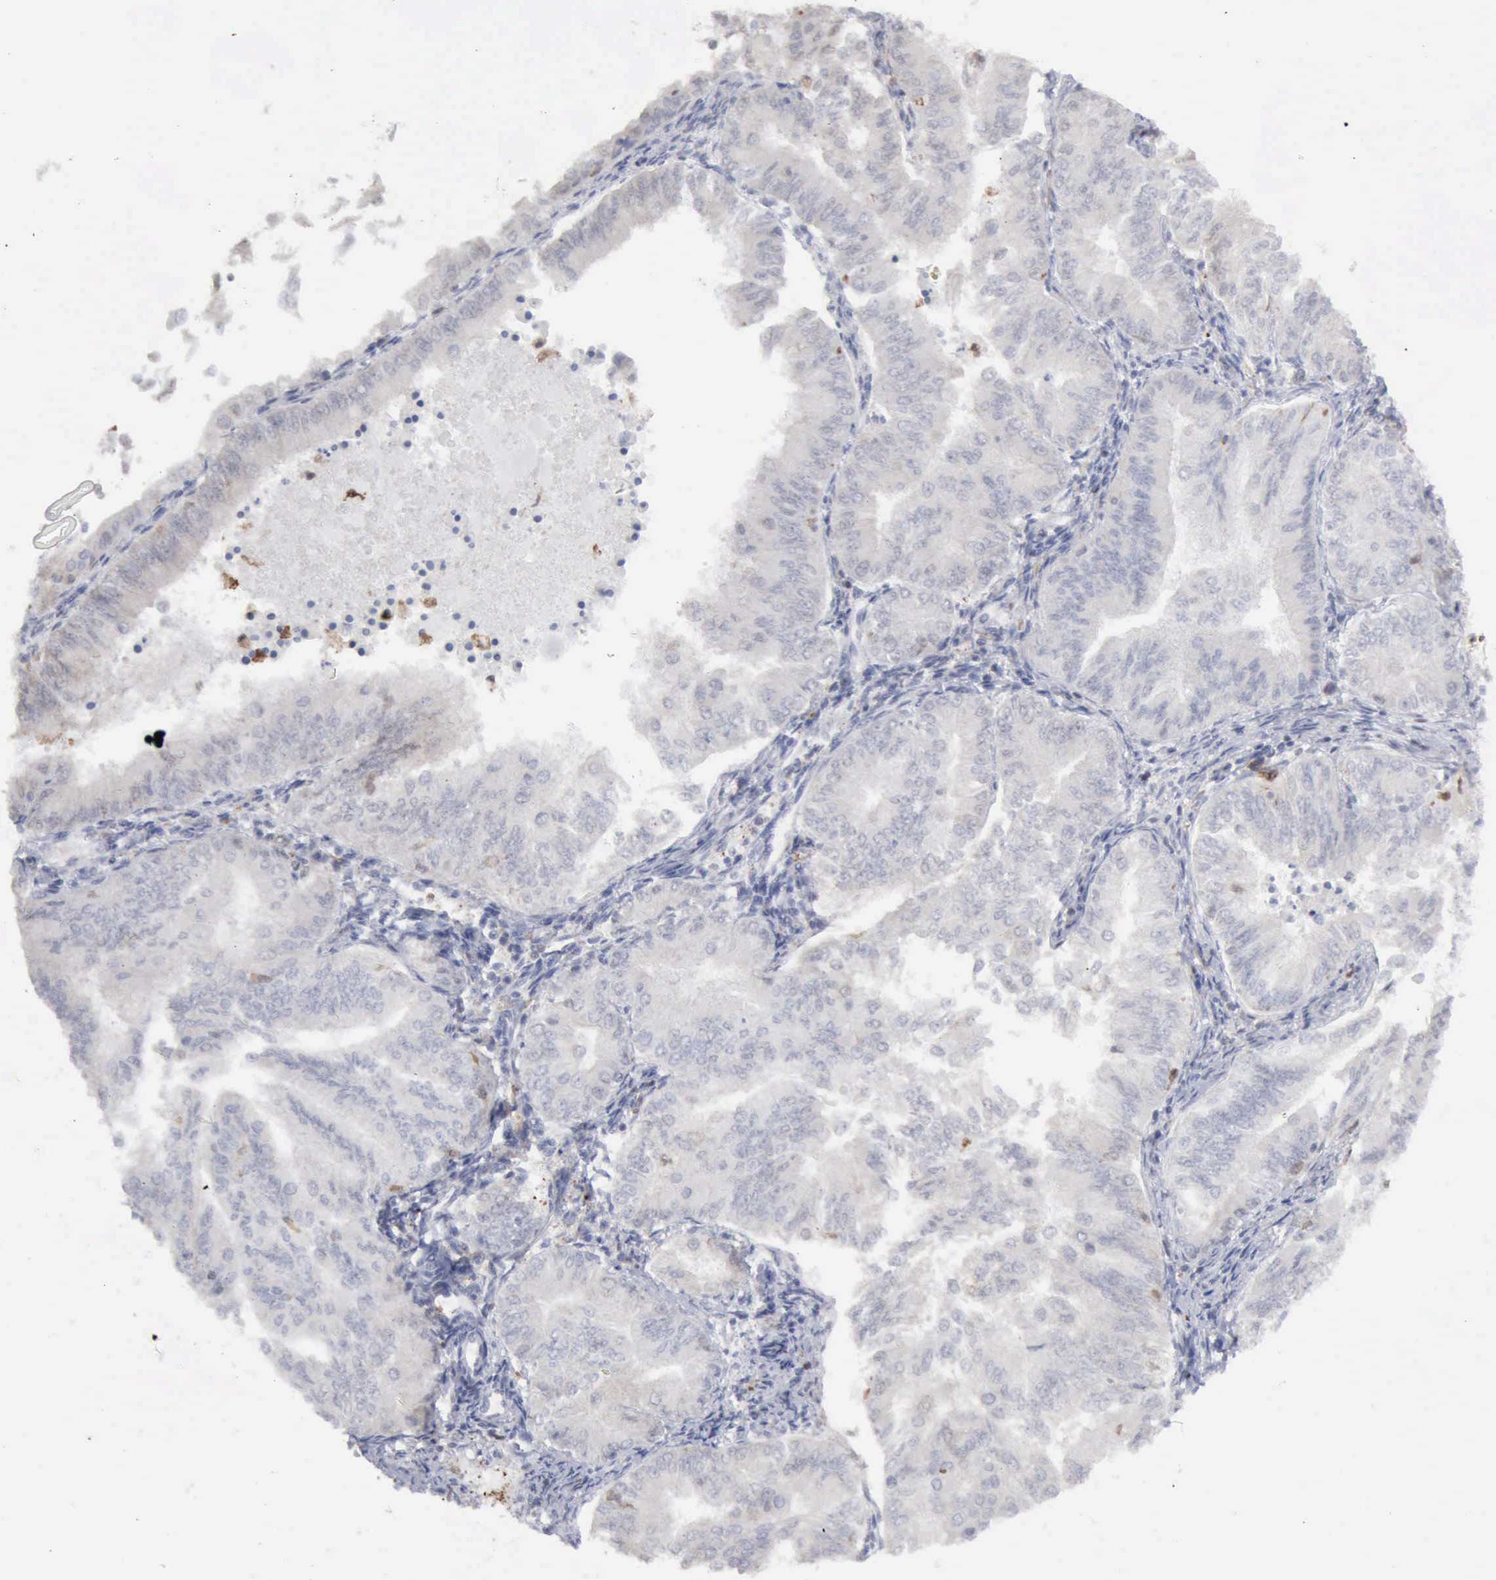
{"staining": {"intensity": "negative", "quantity": "none", "location": "none"}, "tissue": "endometrial cancer", "cell_type": "Tumor cells", "image_type": "cancer", "snomed": [{"axis": "morphology", "description": "Adenocarcinoma, NOS"}, {"axis": "topography", "description": "Endometrium"}], "caption": "This is an IHC photomicrograph of human endometrial adenocarcinoma. There is no staining in tumor cells.", "gene": "STAT1", "patient": {"sex": "female", "age": 53}}